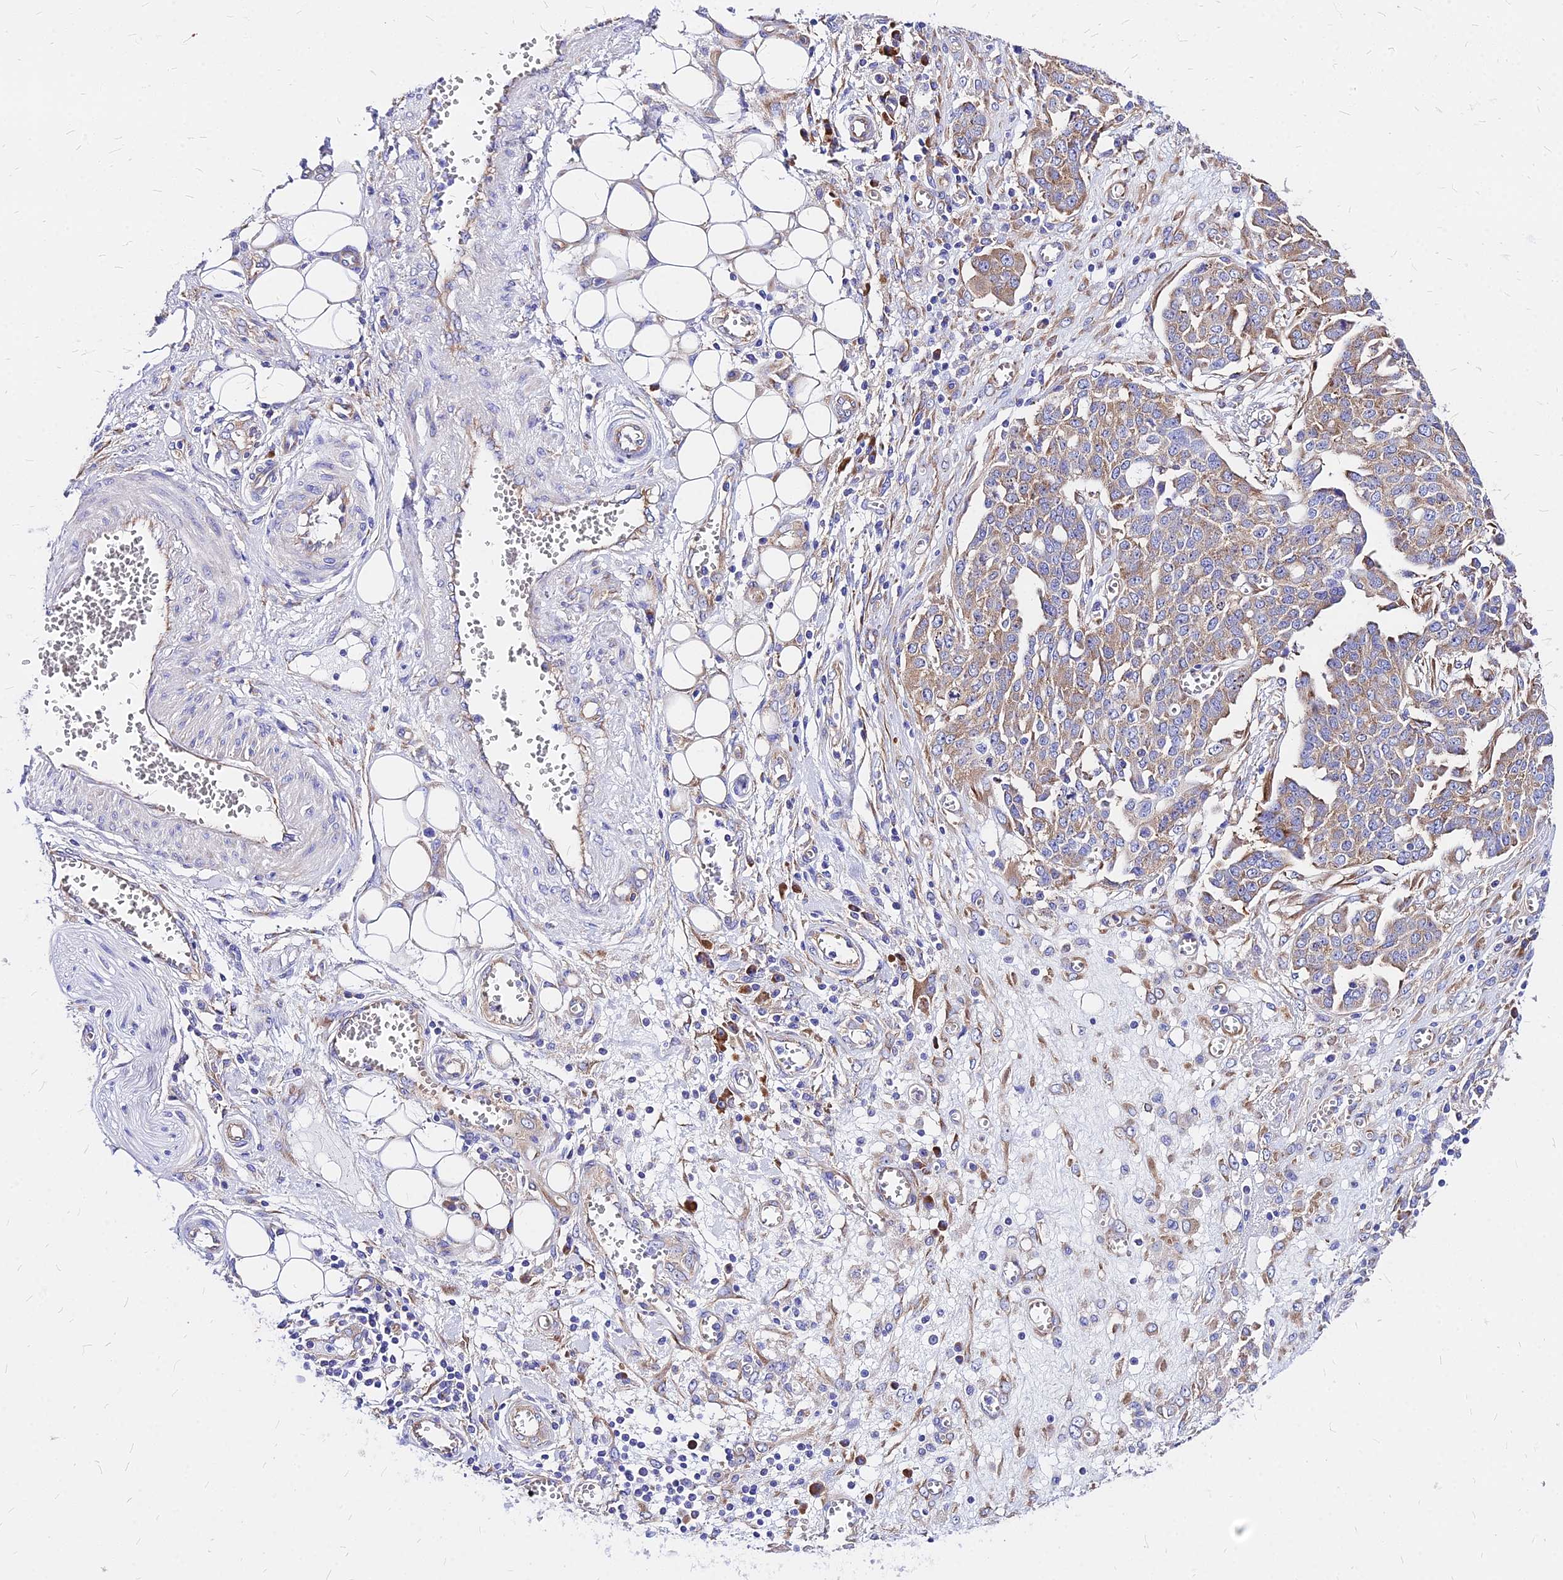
{"staining": {"intensity": "moderate", "quantity": ">75%", "location": "cytoplasmic/membranous"}, "tissue": "ovarian cancer", "cell_type": "Tumor cells", "image_type": "cancer", "snomed": [{"axis": "morphology", "description": "Cystadenocarcinoma, serous, NOS"}, {"axis": "topography", "description": "Soft tissue"}, {"axis": "topography", "description": "Ovary"}], "caption": "This histopathology image displays ovarian cancer stained with IHC to label a protein in brown. The cytoplasmic/membranous of tumor cells show moderate positivity for the protein. Nuclei are counter-stained blue.", "gene": "RPL19", "patient": {"sex": "female", "age": 57}}